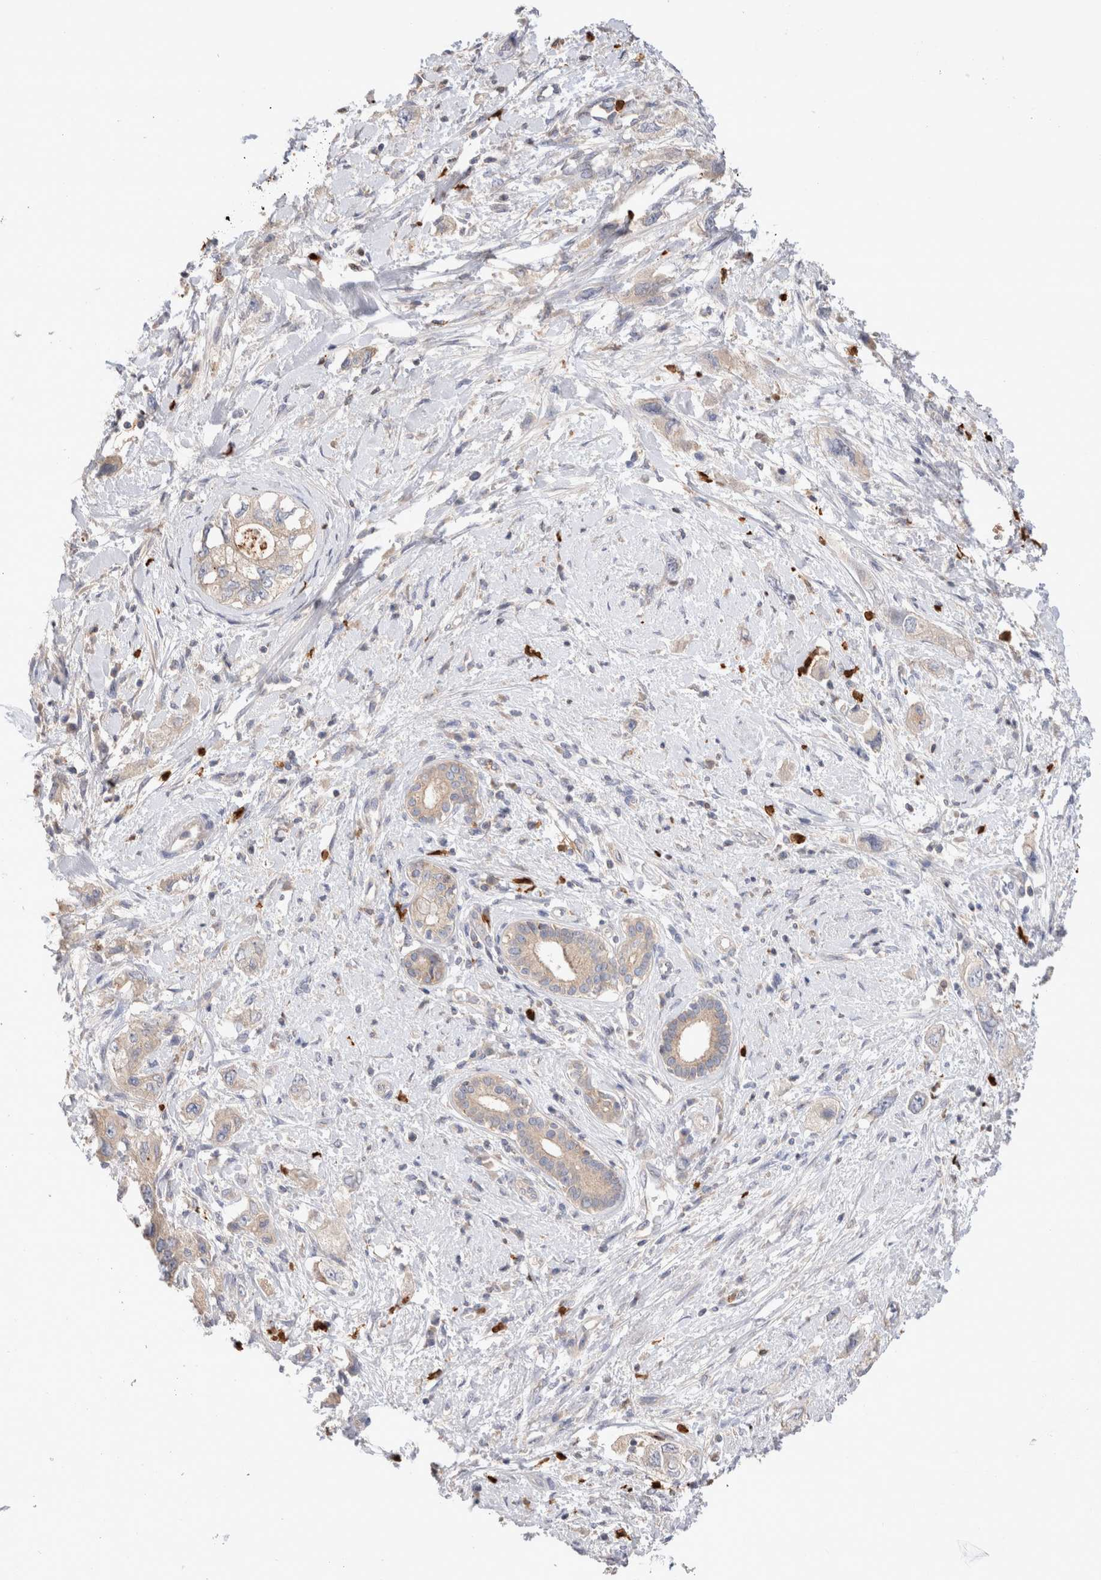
{"staining": {"intensity": "weak", "quantity": ">75%", "location": "cytoplasmic/membranous"}, "tissue": "pancreatic cancer", "cell_type": "Tumor cells", "image_type": "cancer", "snomed": [{"axis": "morphology", "description": "Adenocarcinoma, NOS"}, {"axis": "topography", "description": "Pancreas"}], "caption": "Pancreatic cancer stained with a protein marker displays weak staining in tumor cells.", "gene": "NXT2", "patient": {"sex": "female", "age": 73}}